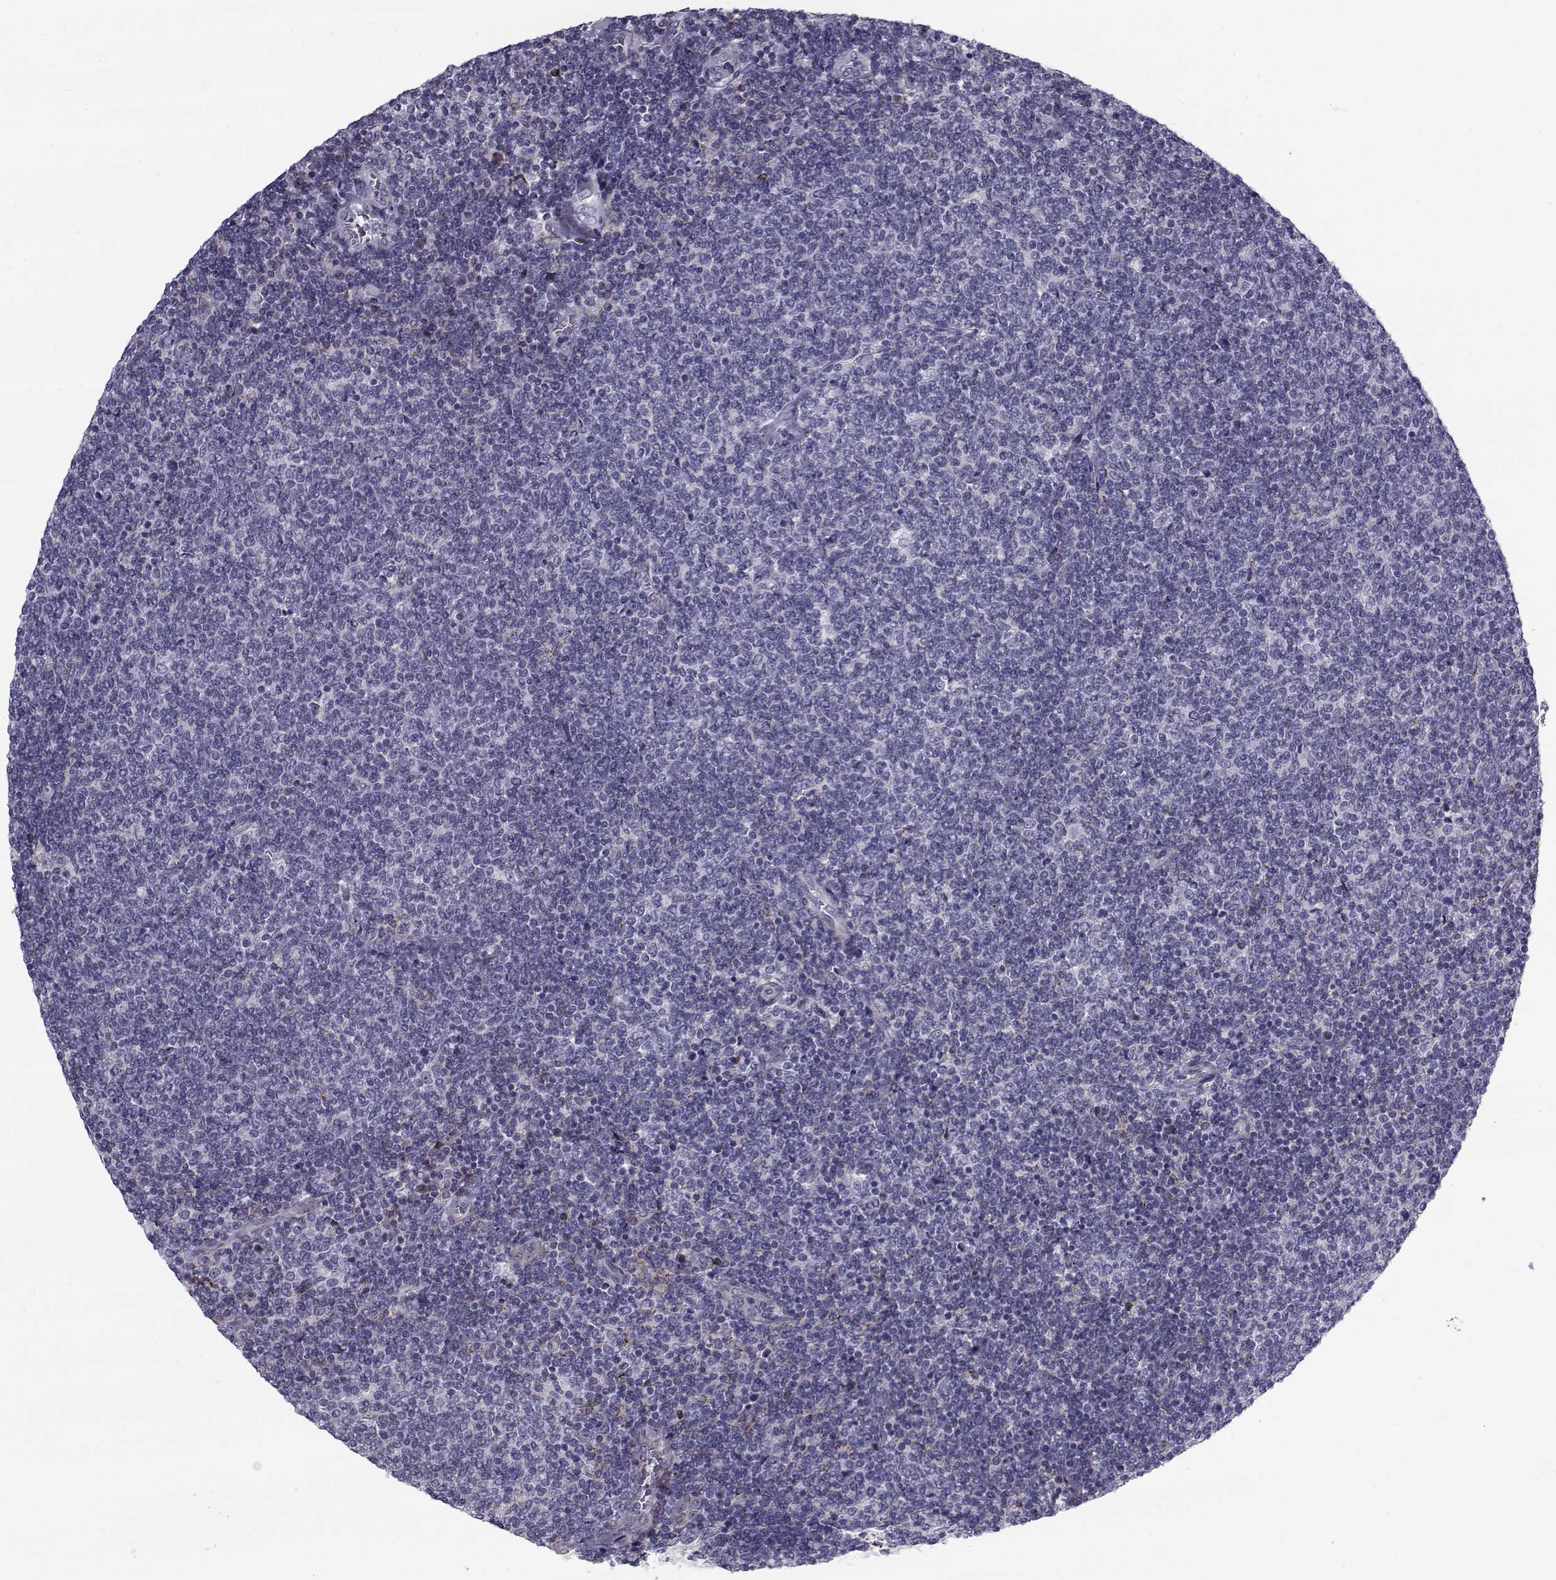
{"staining": {"intensity": "negative", "quantity": "none", "location": "none"}, "tissue": "lymphoma", "cell_type": "Tumor cells", "image_type": "cancer", "snomed": [{"axis": "morphology", "description": "Malignant lymphoma, non-Hodgkin's type, Low grade"}, {"axis": "topography", "description": "Lymph node"}], "caption": "High magnification brightfield microscopy of malignant lymphoma, non-Hodgkin's type (low-grade) stained with DAB (3,3'-diaminobenzidine) (brown) and counterstained with hematoxylin (blue): tumor cells show no significant expression.", "gene": "LRRC27", "patient": {"sex": "male", "age": 52}}